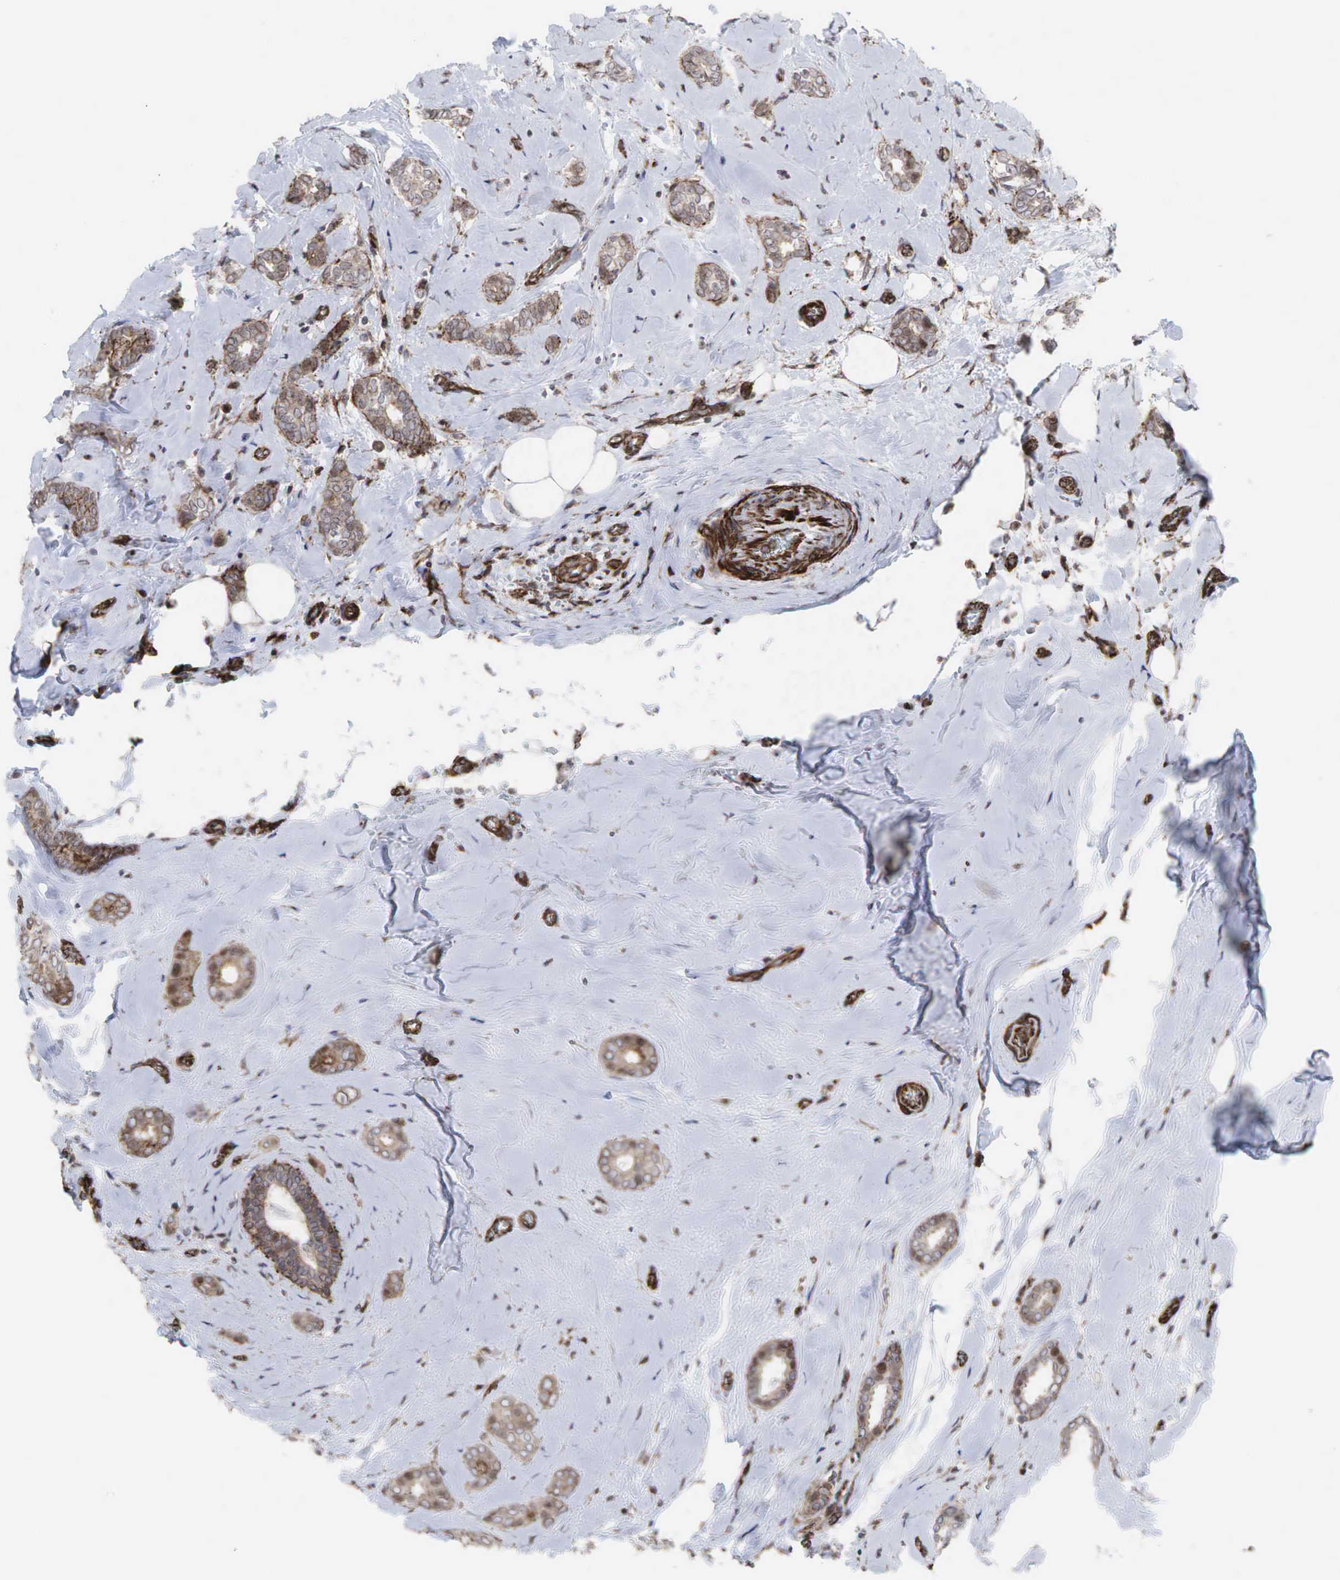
{"staining": {"intensity": "weak", "quantity": ">75%", "location": "cytoplasmic/membranous"}, "tissue": "breast cancer", "cell_type": "Tumor cells", "image_type": "cancer", "snomed": [{"axis": "morphology", "description": "Duct carcinoma"}, {"axis": "topography", "description": "Breast"}], "caption": "Immunohistochemistry image of breast cancer stained for a protein (brown), which displays low levels of weak cytoplasmic/membranous positivity in approximately >75% of tumor cells.", "gene": "GPRASP1", "patient": {"sex": "female", "age": 50}}